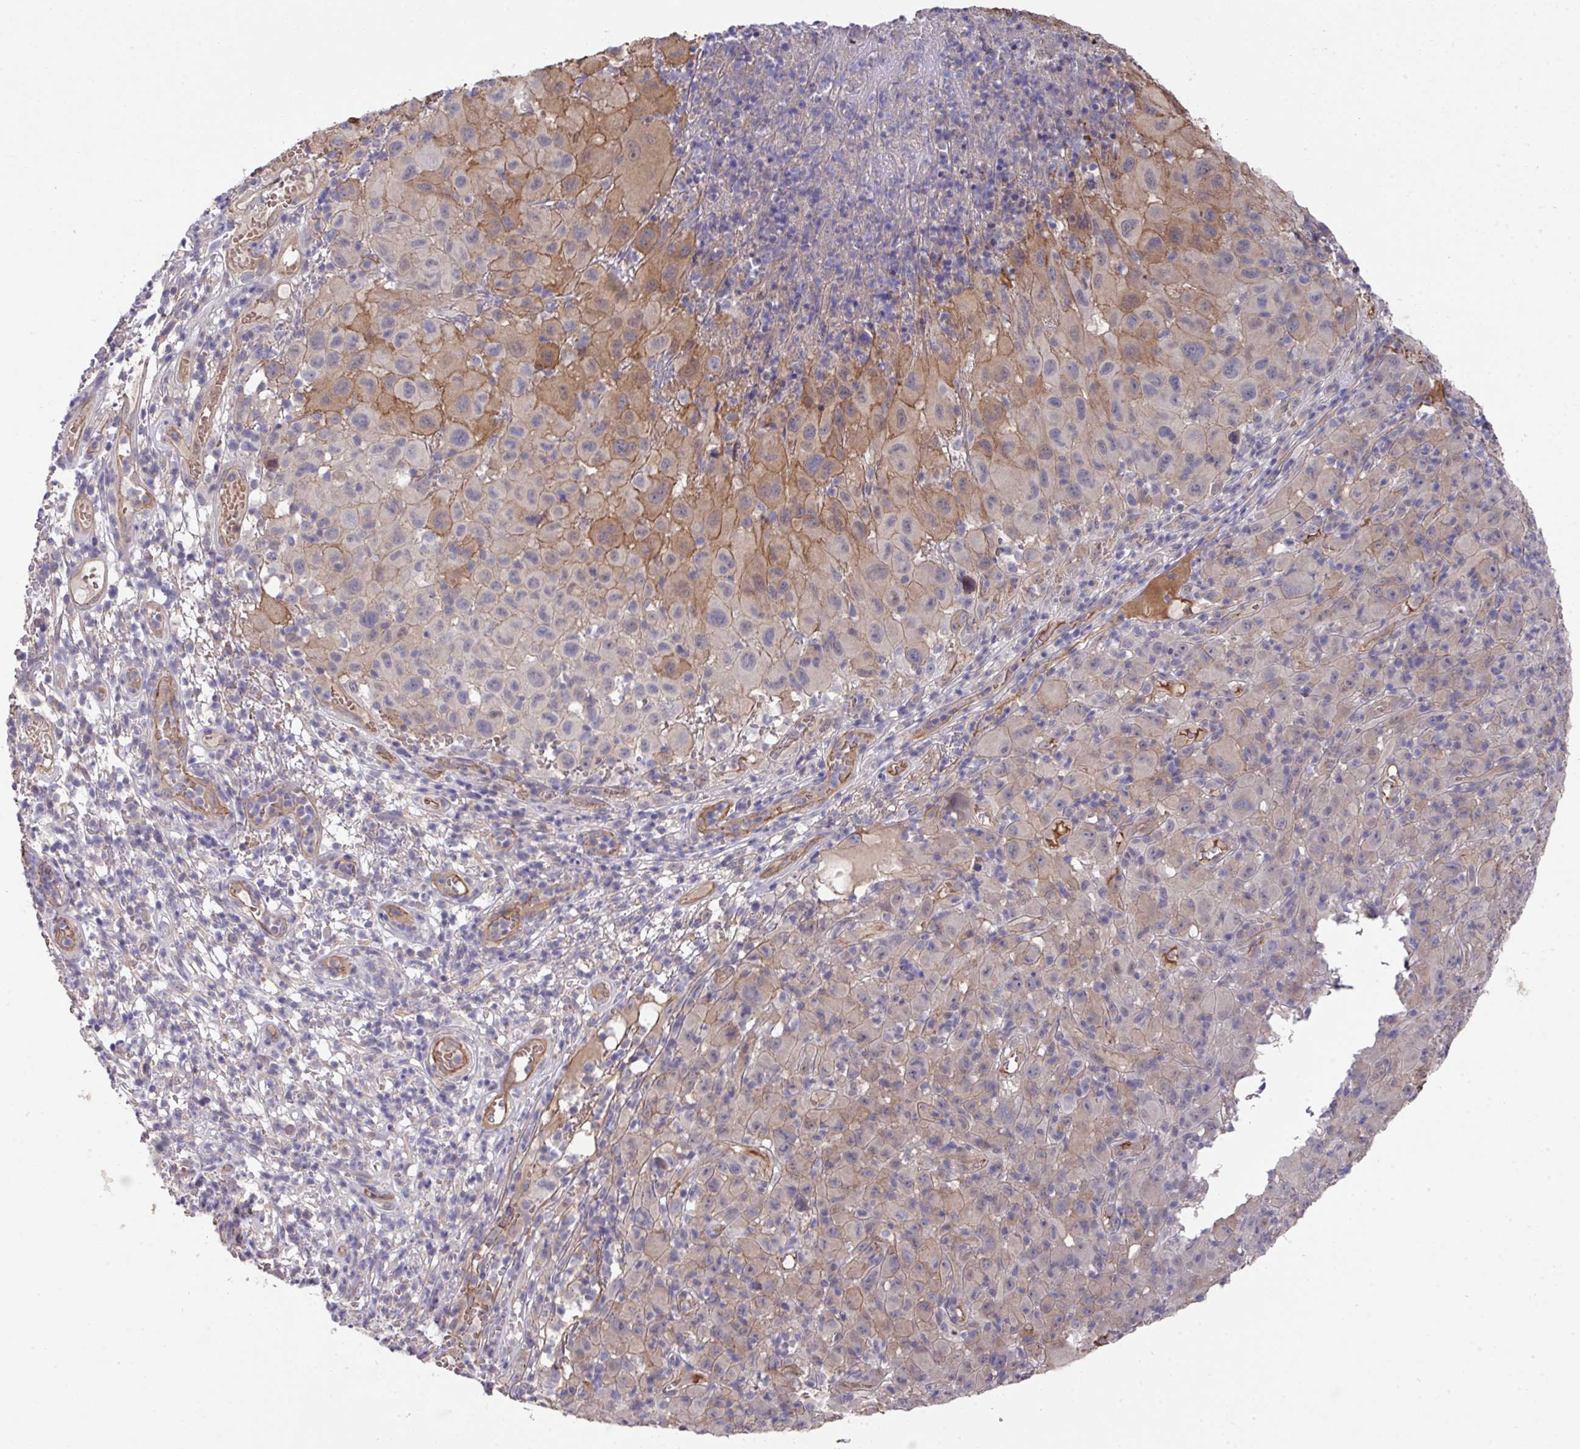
{"staining": {"intensity": "moderate", "quantity": "<25%", "location": "cytoplasmic/membranous"}, "tissue": "melanoma", "cell_type": "Tumor cells", "image_type": "cancer", "snomed": [{"axis": "morphology", "description": "Malignant melanoma, NOS"}, {"axis": "topography", "description": "Skin"}], "caption": "A photomicrograph showing moderate cytoplasmic/membranous positivity in about <25% of tumor cells in malignant melanoma, as visualized by brown immunohistochemical staining.", "gene": "PRR5", "patient": {"sex": "male", "age": 73}}